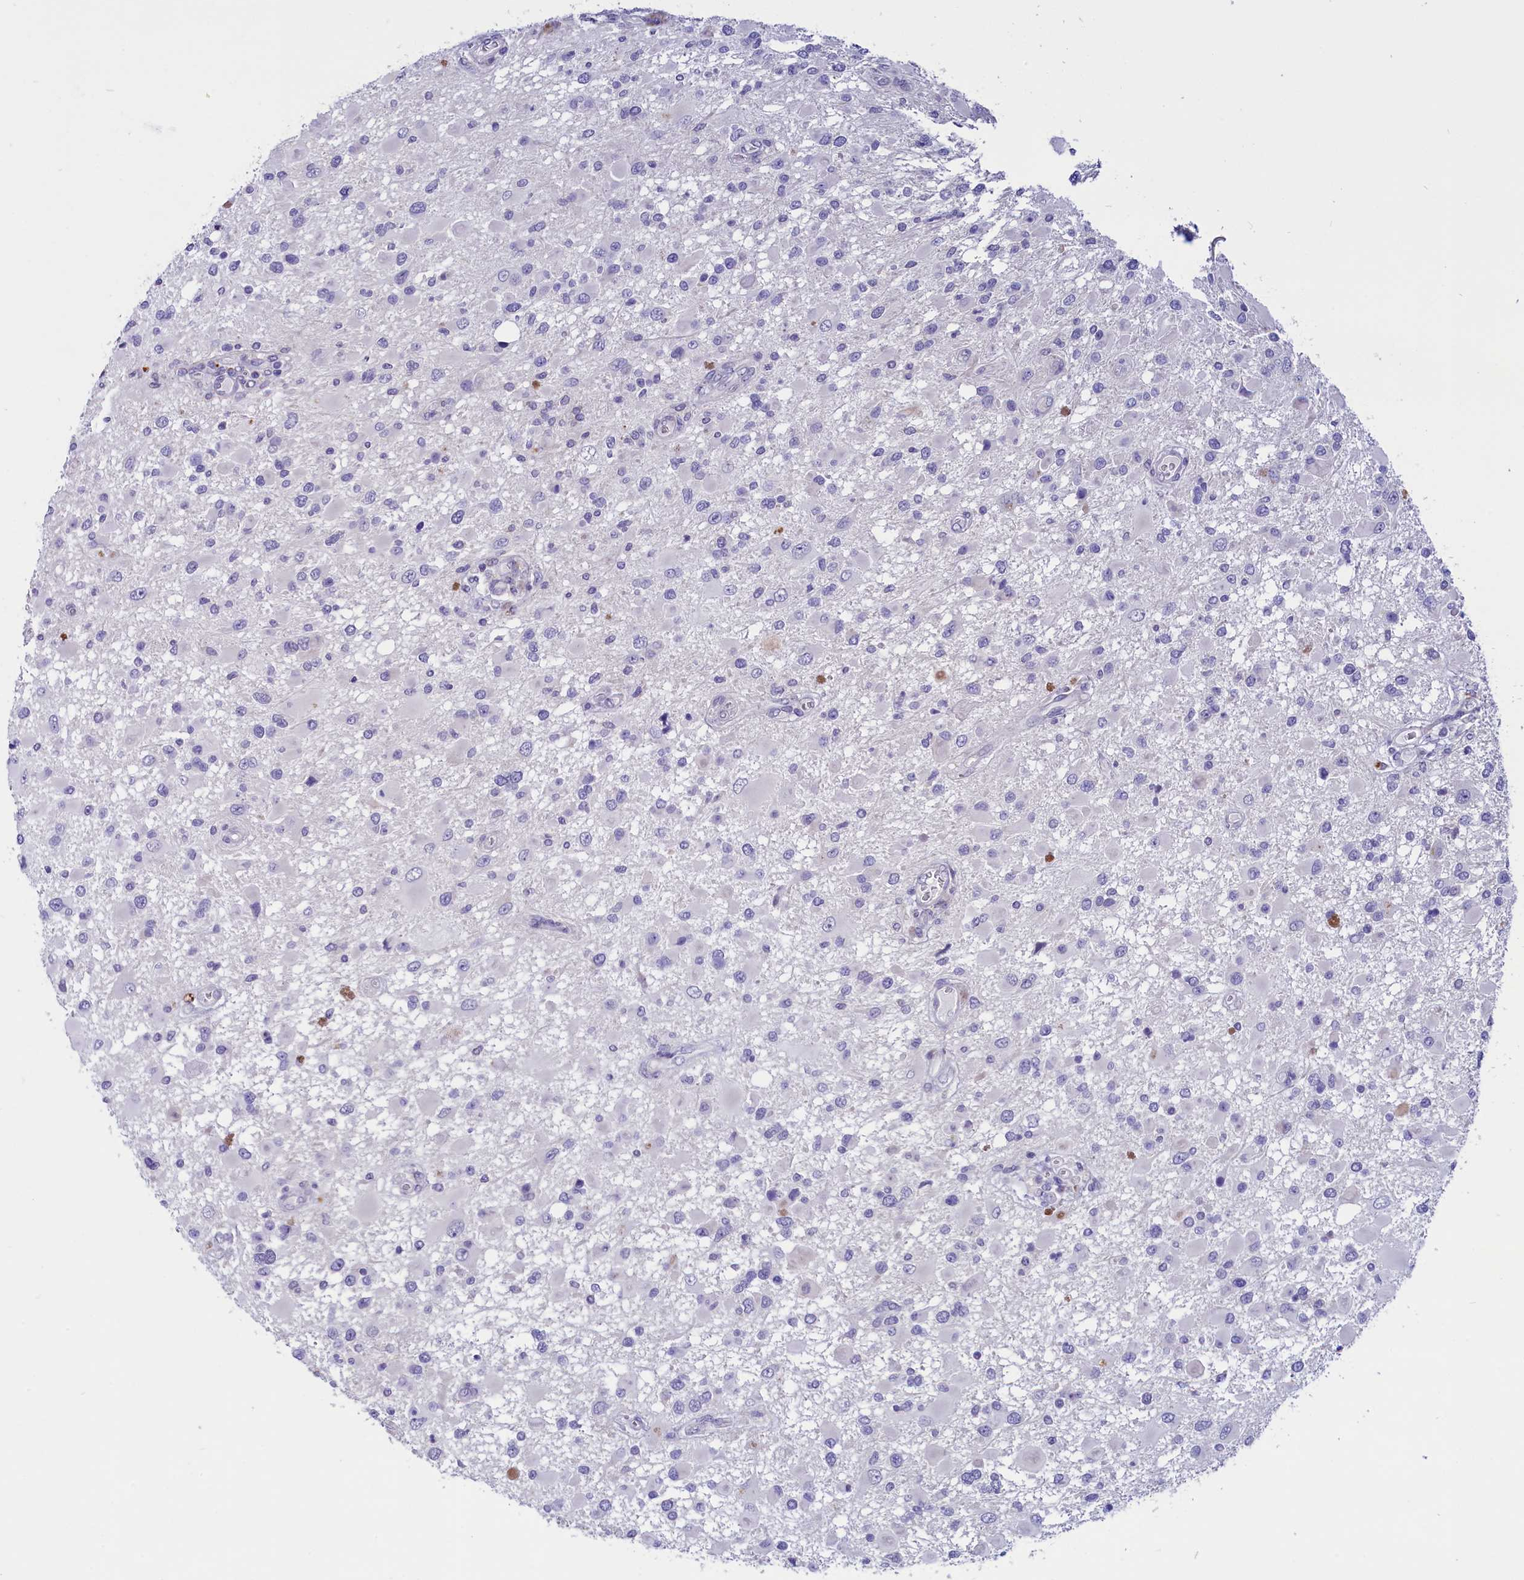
{"staining": {"intensity": "negative", "quantity": "none", "location": "none"}, "tissue": "glioma", "cell_type": "Tumor cells", "image_type": "cancer", "snomed": [{"axis": "morphology", "description": "Glioma, malignant, High grade"}, {"axis": "topography", "description": "Brain"}], "caption": "Immunohistochemistry (IHC) micrograph of malignant high-grade glioma stained for a protein (brown), which exhibits no staining in tumor cells.", "gene": "SCD5", "patient": {"sex": "male", "age": 53}}